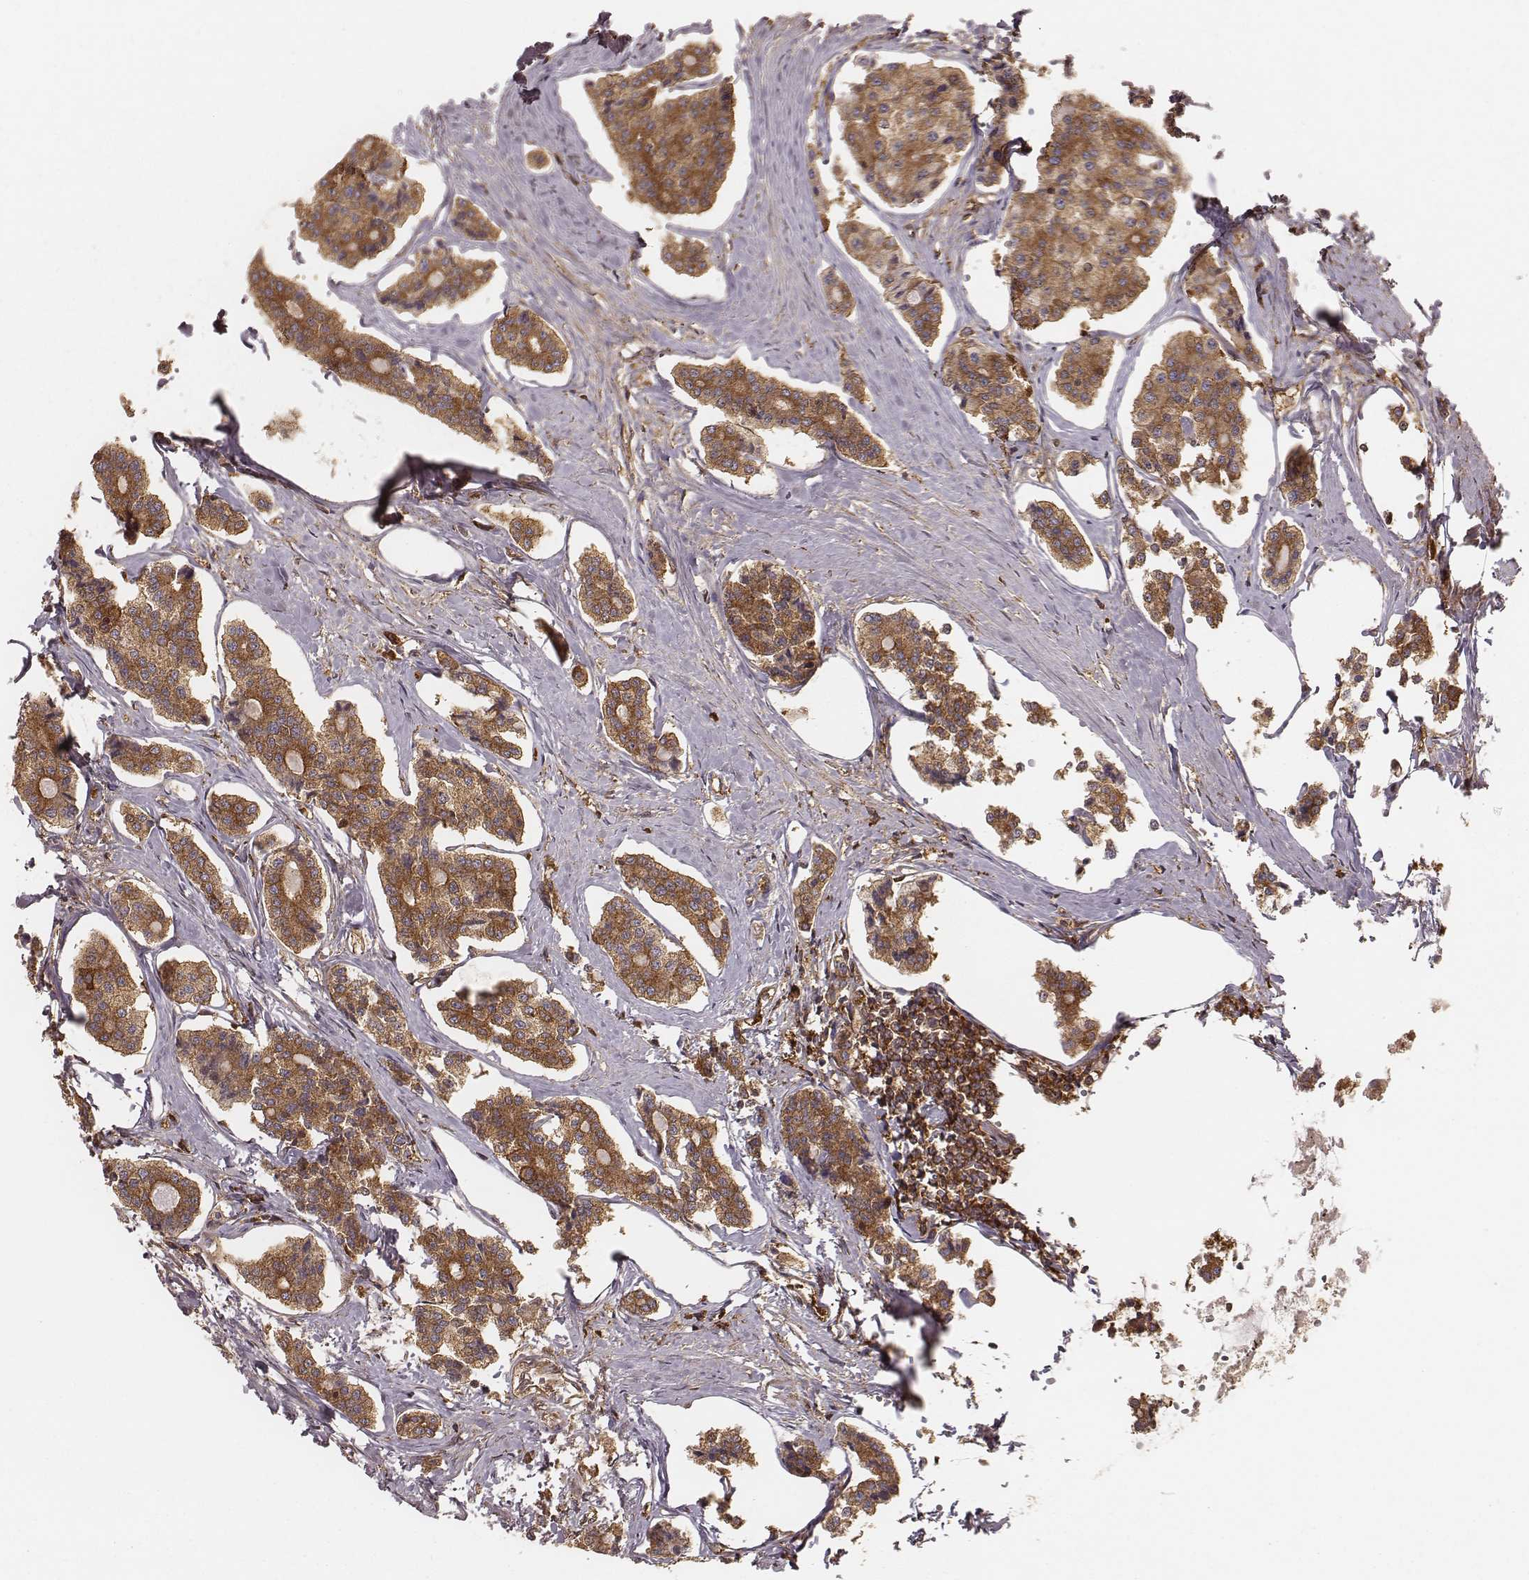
{"staining": {"intensity": "moderate", "quantity": ">75%", "location": "cytoplasmic/membranous"}, "tissue": "carcinoid", "cell_type": "Tumor cells", "image_type": "cancer", "snomed": [{"axis": "morphology", "description": "Carcinoid, malignant, NOS"}, {"axis": "topography", "description": "Small intestine"}], "caption": "IHC of carcinoid exhibits medium levels of moderate cytoplasmic/membranous expression in about >75% of tumor cells.", "gene": "CARS1", "patient": {"sex": "female", "age": 65}}